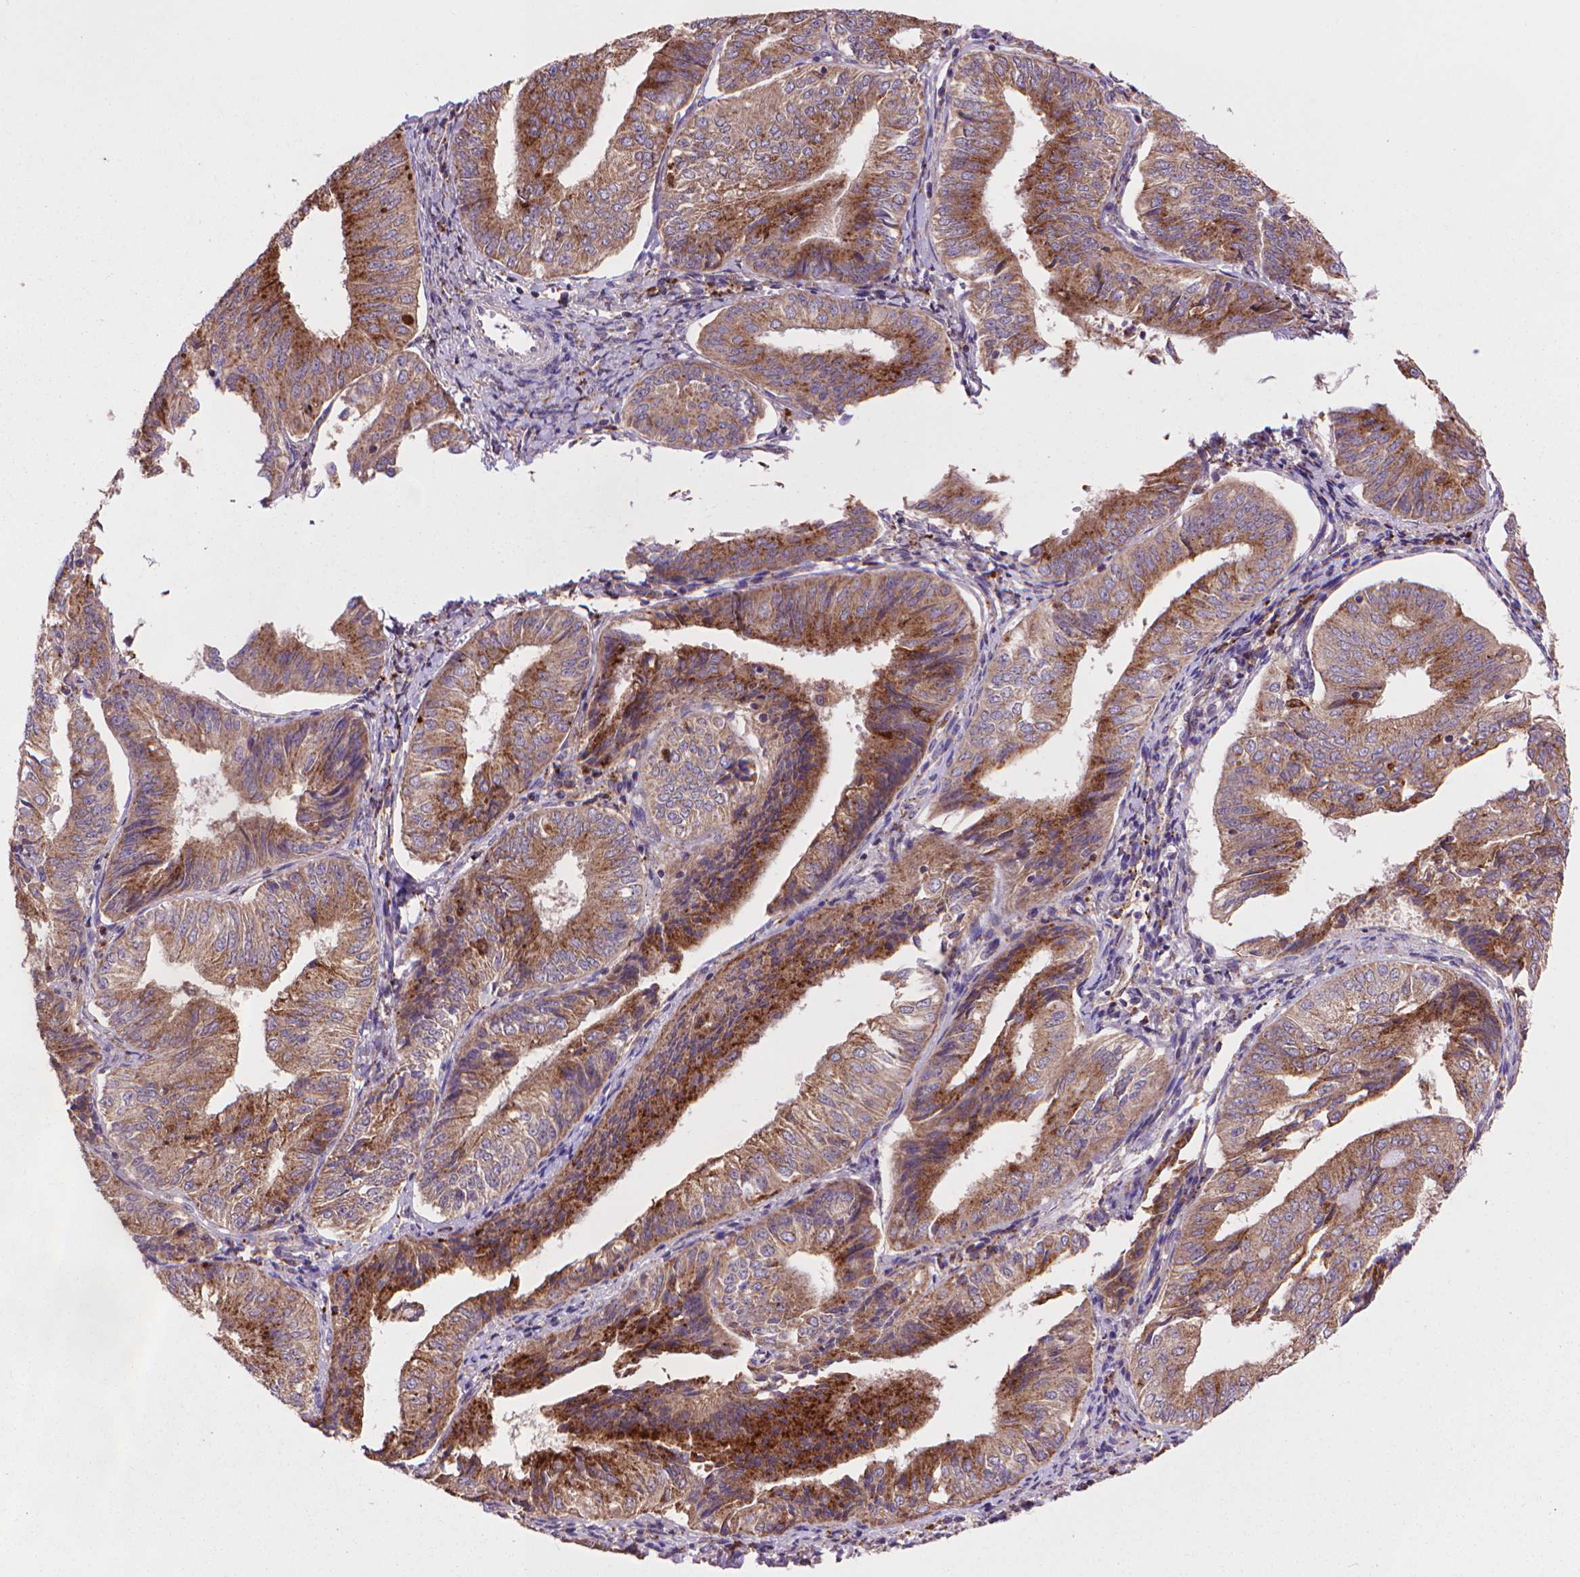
{"staining": {"intensity": "moderate", "quantity": ">75%", "location": "cytoplasmic/membranous"}, "tissue": "endometrial cancer", "cell_type": "Tumor cells", "image_type": "cancer", "snomed": [{"axis": "morphology", "description": "Adenocarcinoma, NOS"}, {"axis": "topography", "description": "Endometrium"}], "caption": "Moderate cytoplasmic/membranous positivity for a protein is present in about >75% of tumor cells of endometrial cancer (adenocarcinoma) using immunohistochemistry (IHC).", "gene": "GLB1", "patient": {"sex": "female", "age": 58}}